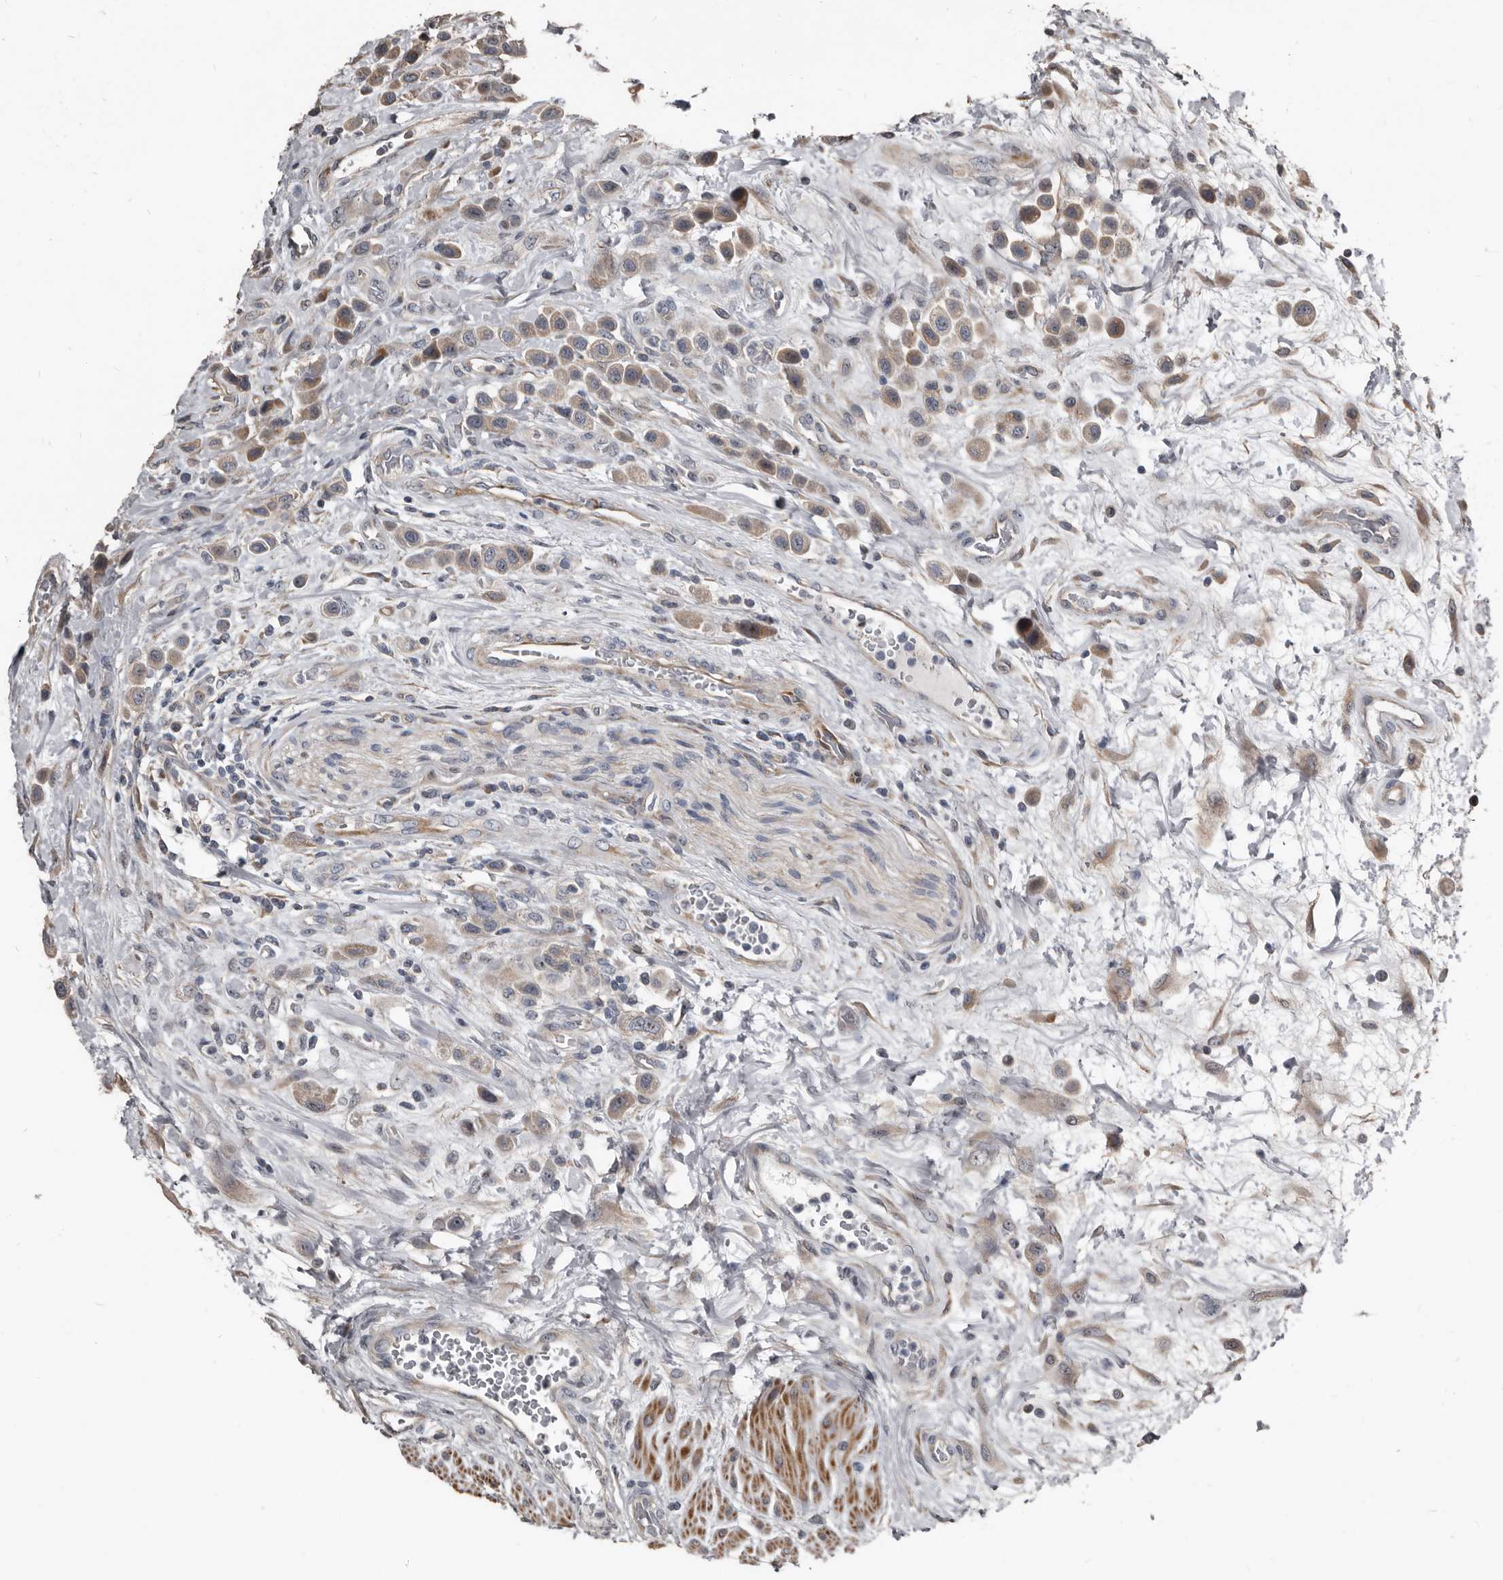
{"staining": {"intensity": "weak", "quantity": "25%-75%", "location": "cytoplasmic/membranous"}, "tissue": "urothelial cancer", "cell_type": "Tumor cells", "image_type": "cancer", "snomed": [{"axis": "morphology", "description": "Urothelial carcinoma, High grade"}, {"axis": "topography", "description": "Urinary bladder"}], "caption": "Immunohistochemical staining of urothelial cancer reveals low levels of weak cytoplasmic/membranous protein staining in about 25%-75% of tumor cells.", "gene": "DHPS", "patient": {"sex": "male", "age": 50}}